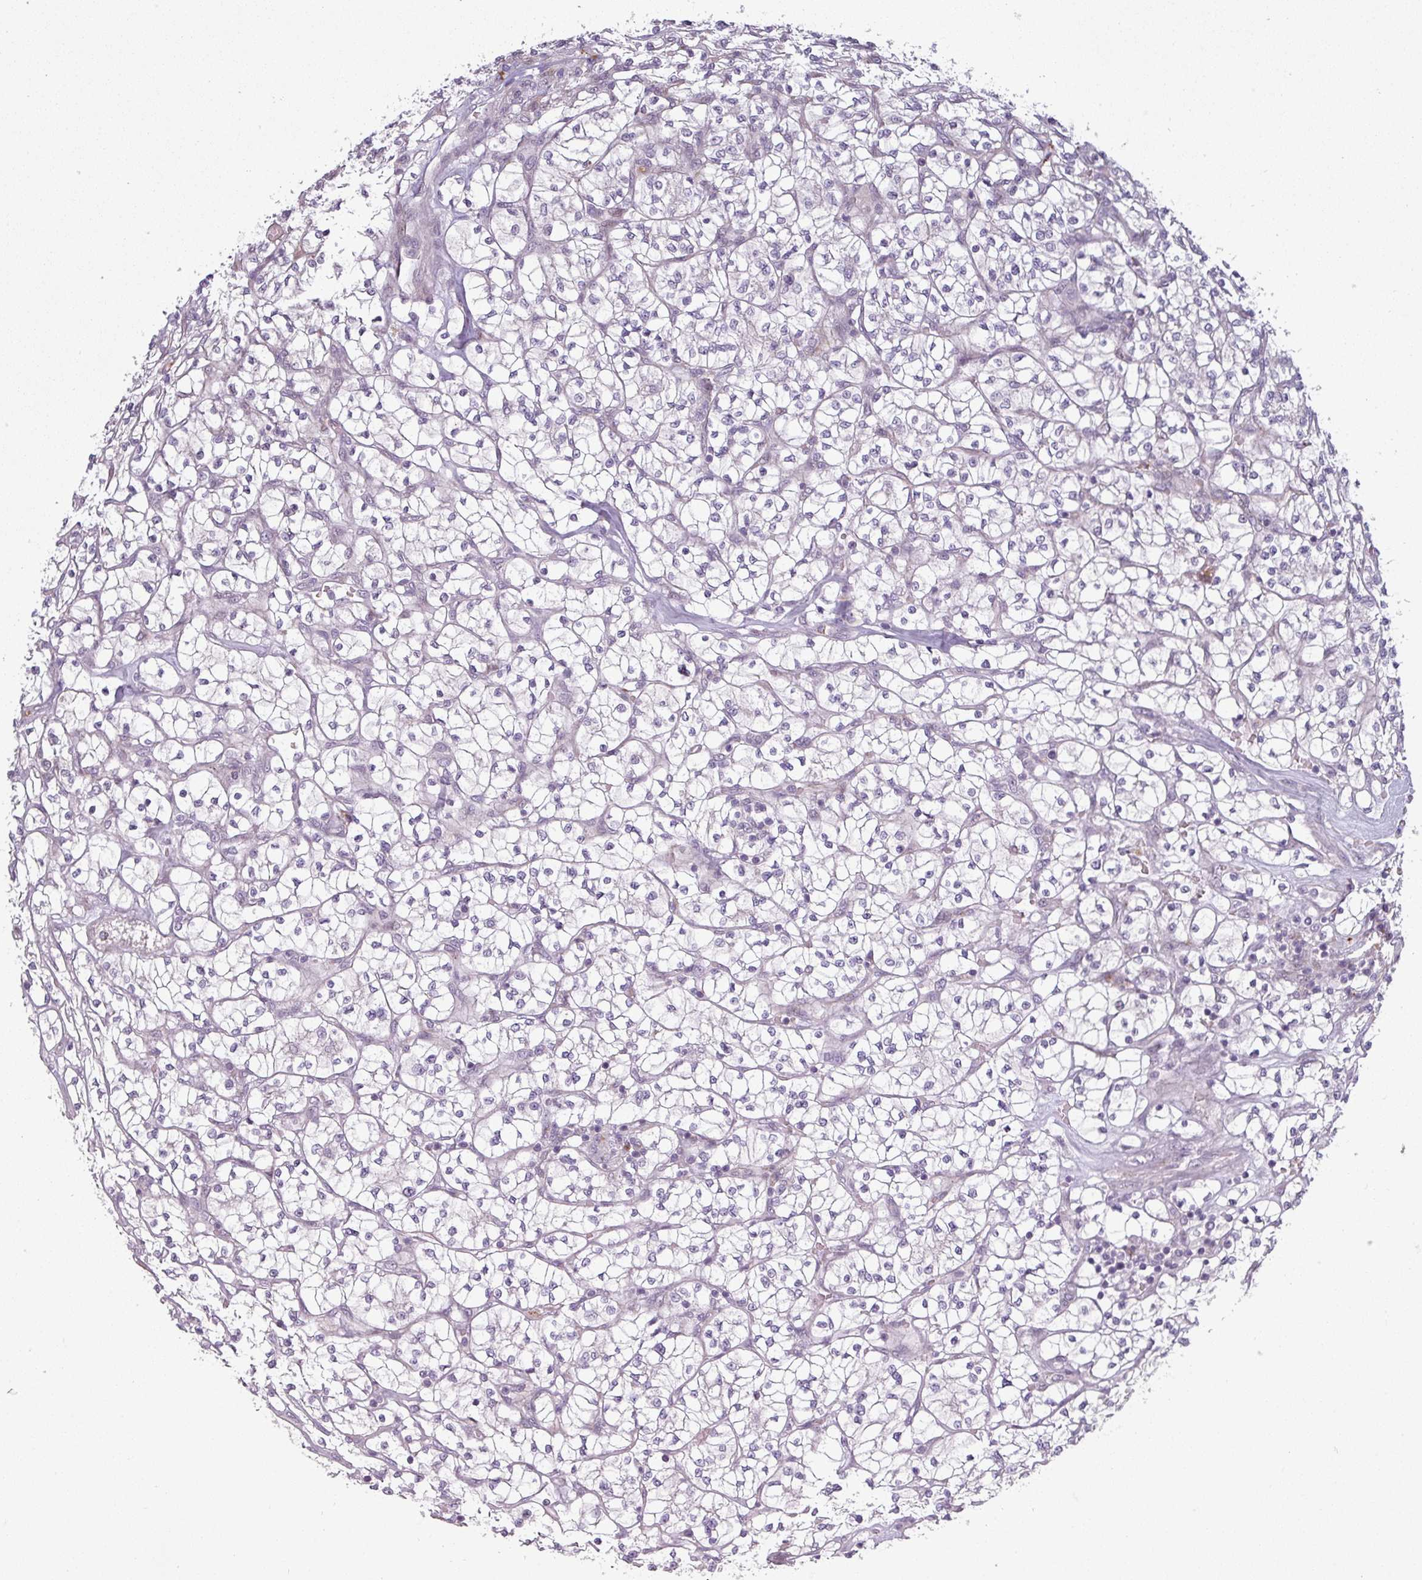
{"staining": {"intensity": "negative", "quantity": "none", "location": "none"}, "tissue": "renal cancer", "cell_type": "Tumor cells", "image_type": "cancer", "snomed": [{"axis": "morphology", "description": "Adenocarcinoma, NOS"}, {"axis": "topography", "description": "Kidney"}], "caption": "DAB (3,3'-diaminobenzidine) immunohistochemical staining of renal cancer exhibits no significant expression in tumor cells.", "gene": "C2orf16", "patient": {"sex": "female", "age": 64}}